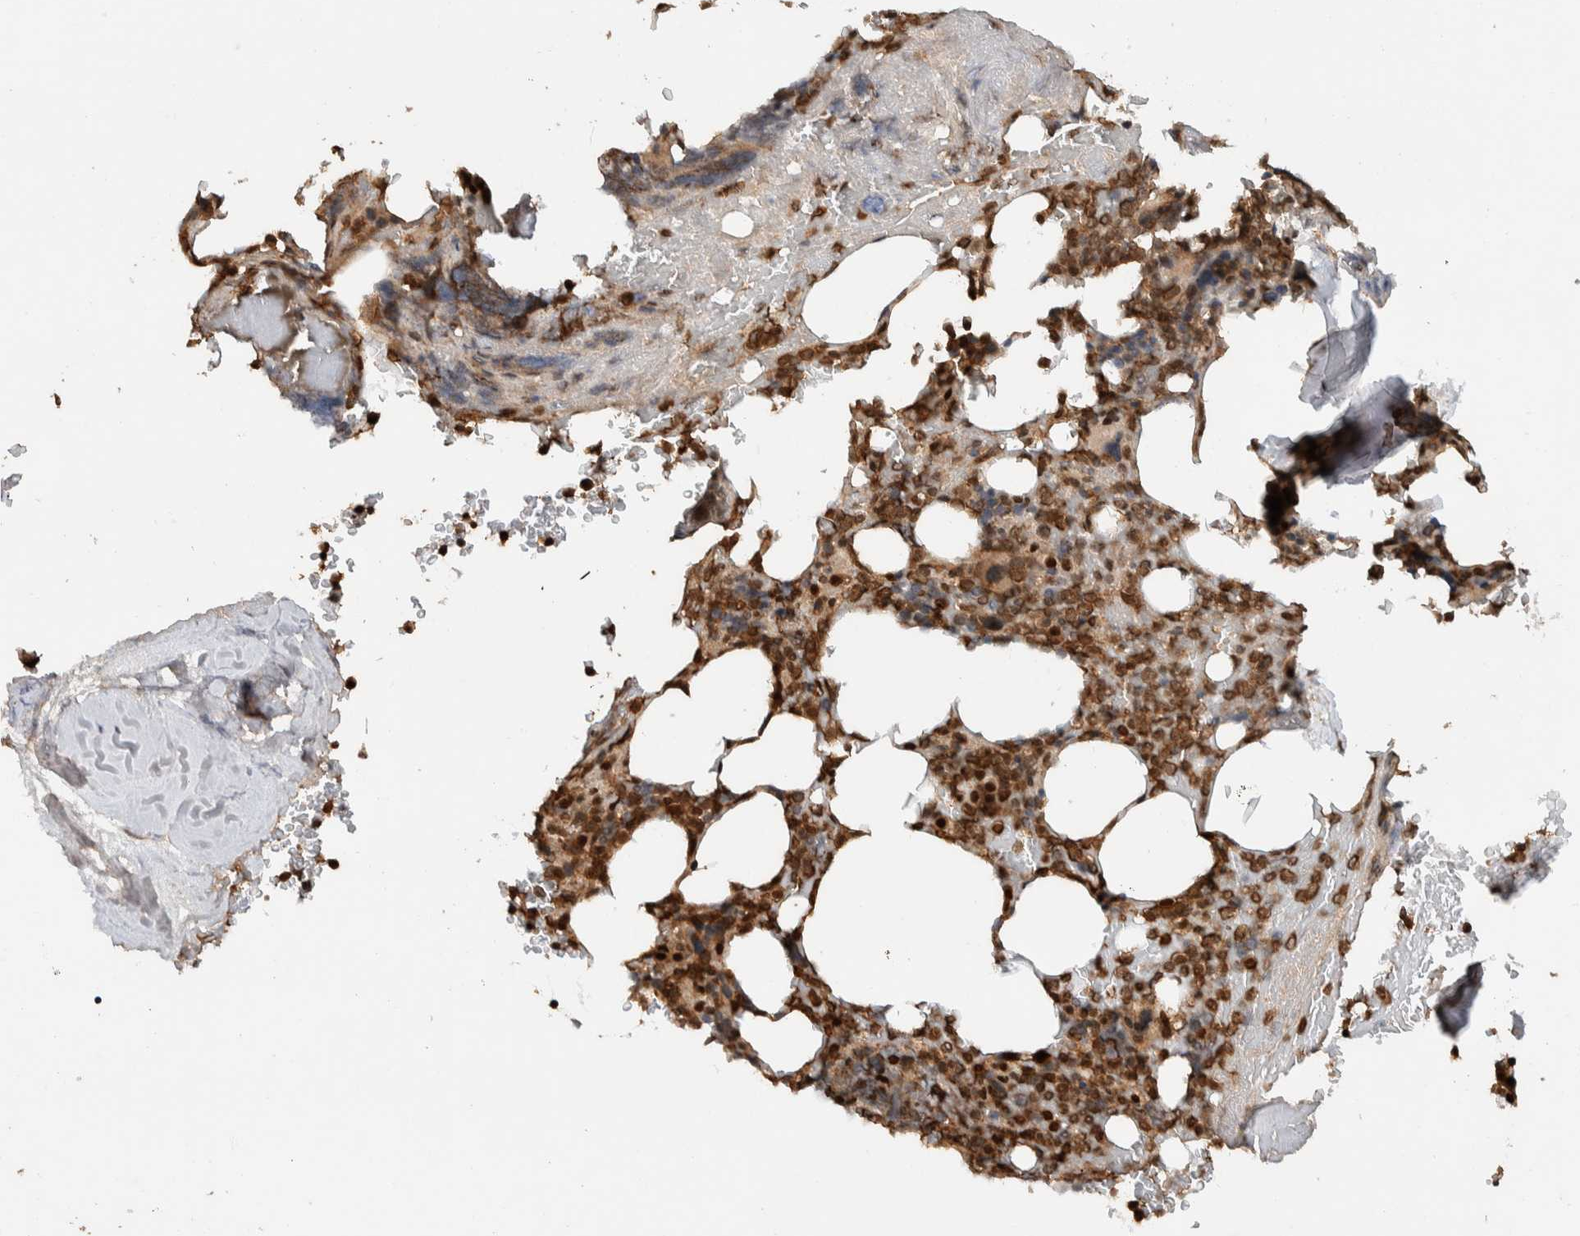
{"staining": {"intensity": "moderate", "quantity": "25%-75%", "location": "nuclear"}, "tissue": "bone marrow", "cell_type": "Hematopoietic cells", "image_type": "normal", "snomed": [{"axis": "morphology", "description": "Normal tissue, NOS"}, {"axis": "topography", "description": "Bone marrow"}], "caption": "DAB immunohistochemical staining of unremarkable bone marrow demonstrates moderate nuclear protein expression in approximately 25%-75% of hematopoietic cells.", "gene": "ZNF521", "patient": {"sex": "female", "age": 66}}